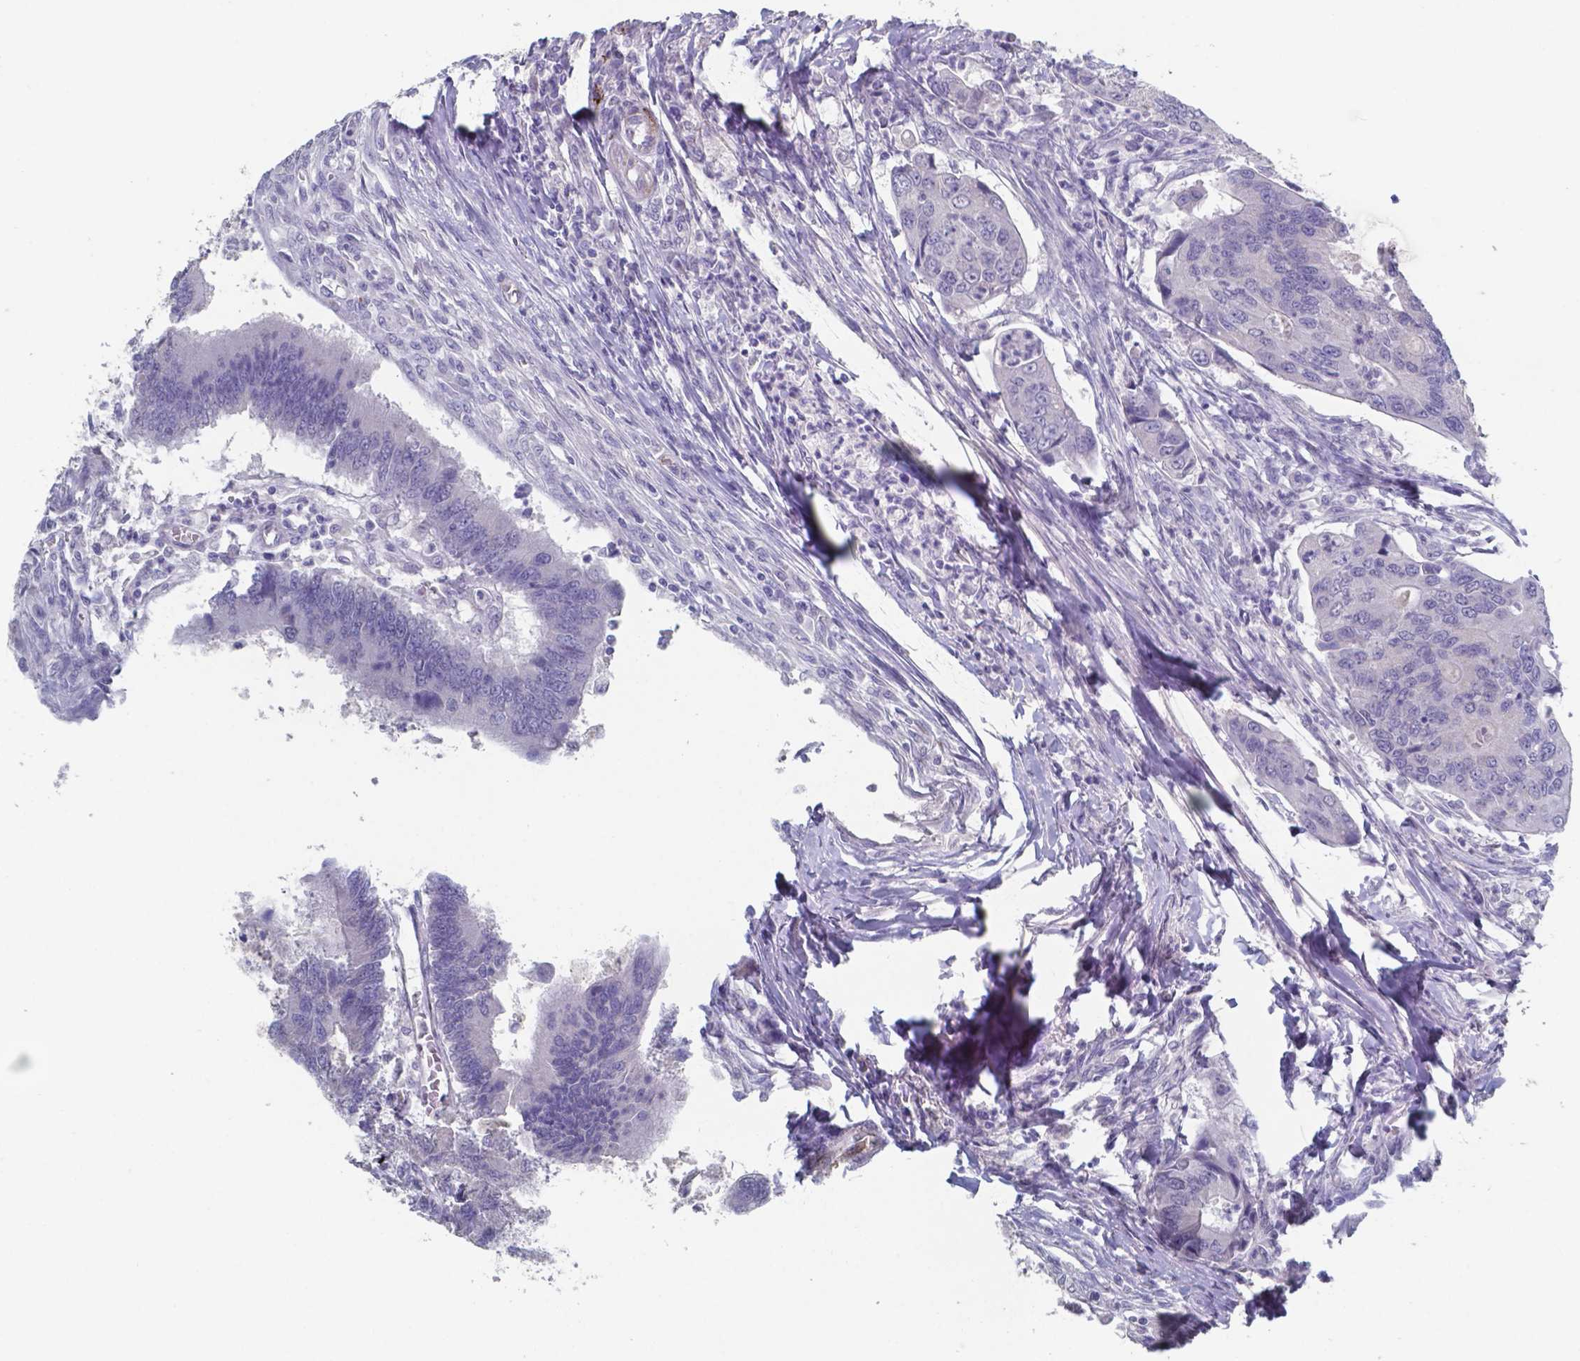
{"staining": {"intensity": "negative", "quantity": "none", "location": "none"}, "tissue": "colorectal cancer", "cell_type": "Tumor cells", "image_type": "cancer", "snomed": [{"axis": "morphology", "description": "Adenocarcinoma, NOS"}, {"axis": "topography", "description": "Colon"}], "caption": "Immunohistochemistry (IHC) photomicrograph of neoplastic tissue: colorectal adenocarcinoma stained with DAB (3,3'-diaminobenzidine) displays no significant protein staining in tumor cells.", "gene": "PLA2R1", "patient": {"sex": "female", "age": 67}}